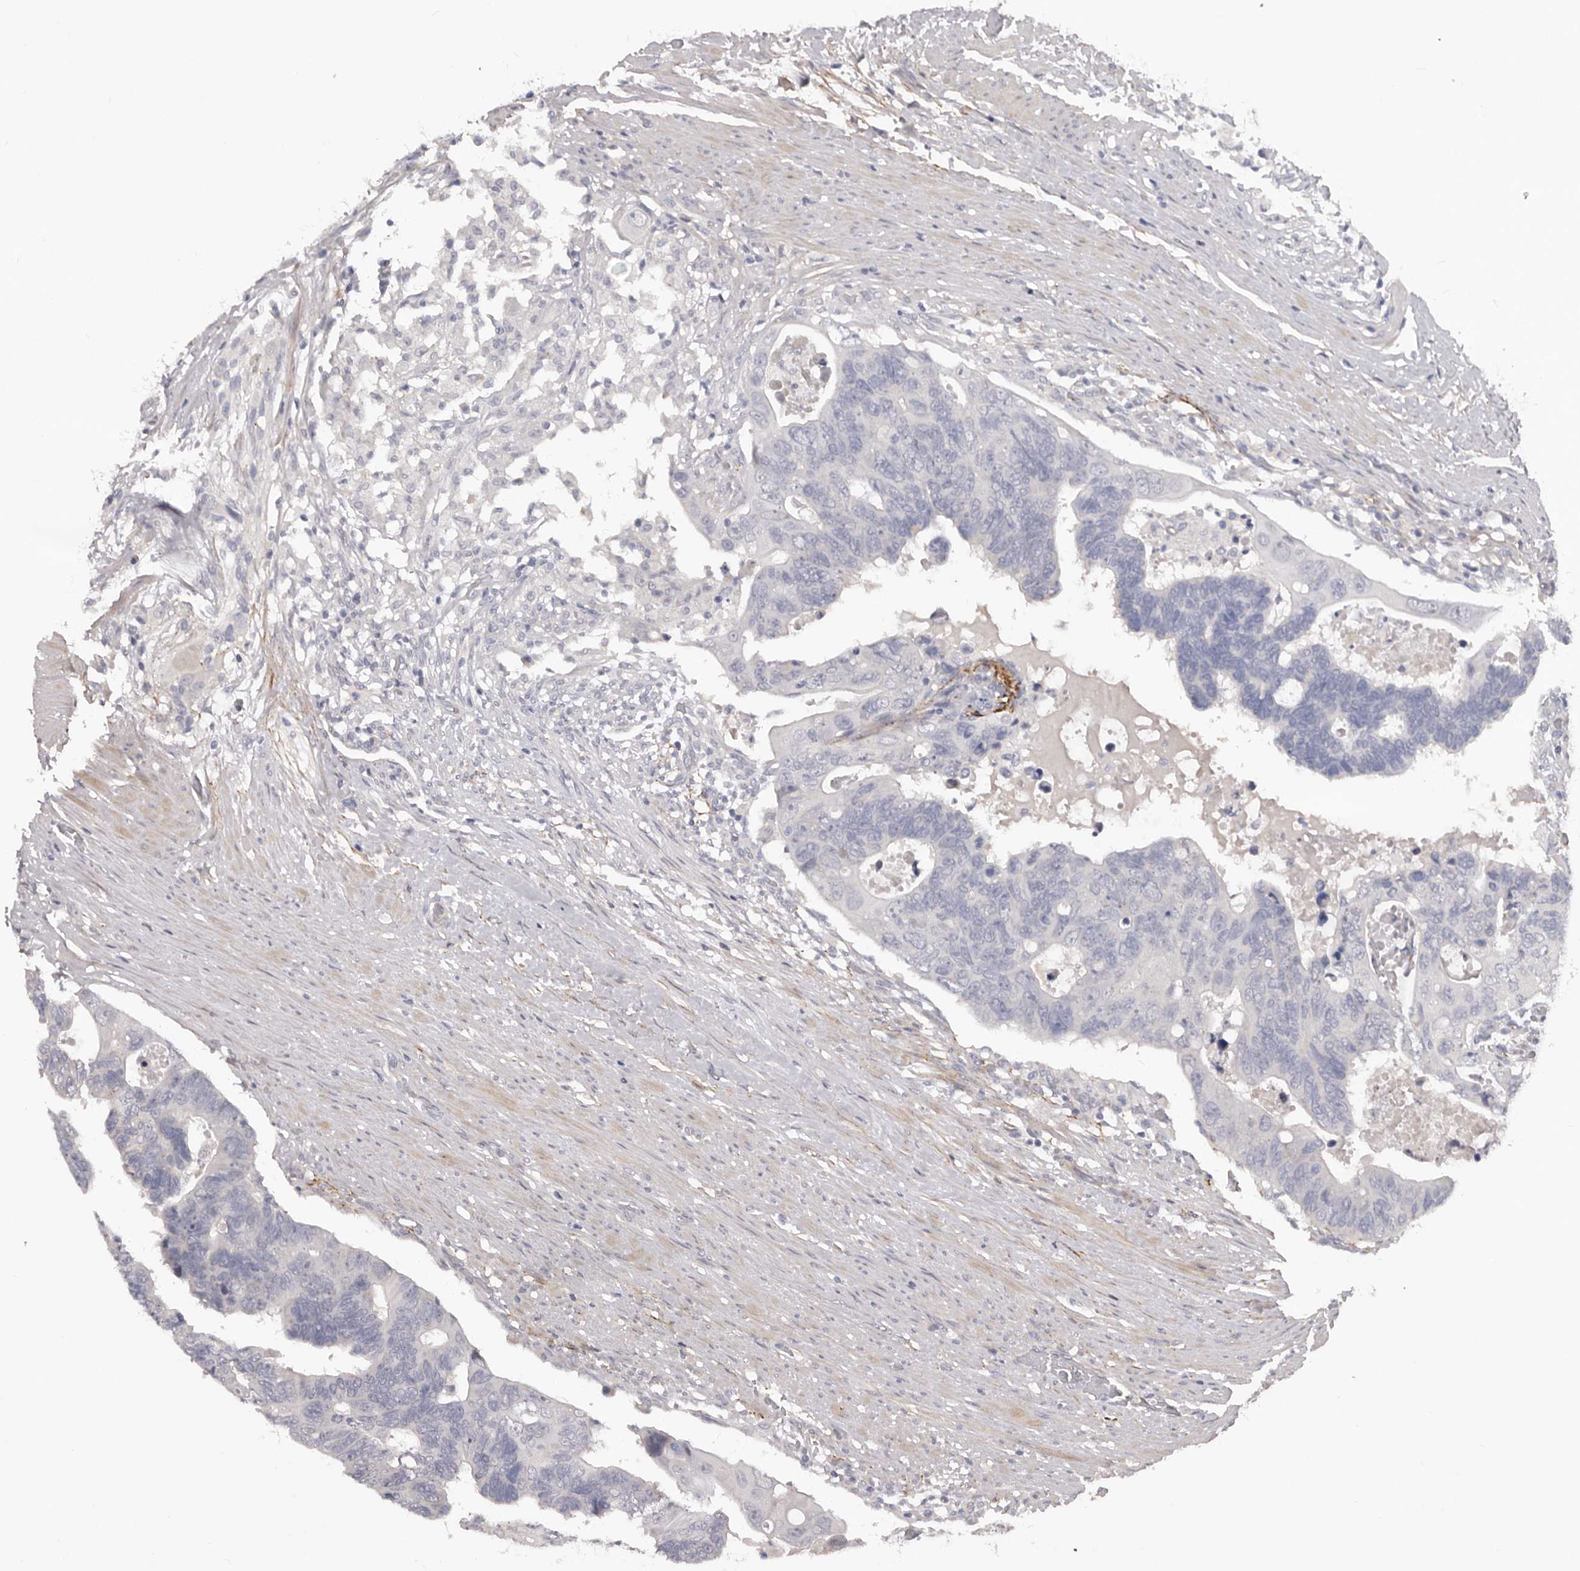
{"staining": {"intensity": "negative", "quantity": "none", "location": "none"}, "tissue": "colorectal cancer", "cell_type": "Tumor cells", "image_type": "cancer", "snomed": [{"axis": "morphology", "description": "Adenocarcinoma, NOS"}, {"axis": "topography", "description": "Rectum"}], "caption": "The image shows no staining of tumor cells in colorectal cancer.", "gene": "HBS1L", "patient": {"sex": "male", "age": 53}}